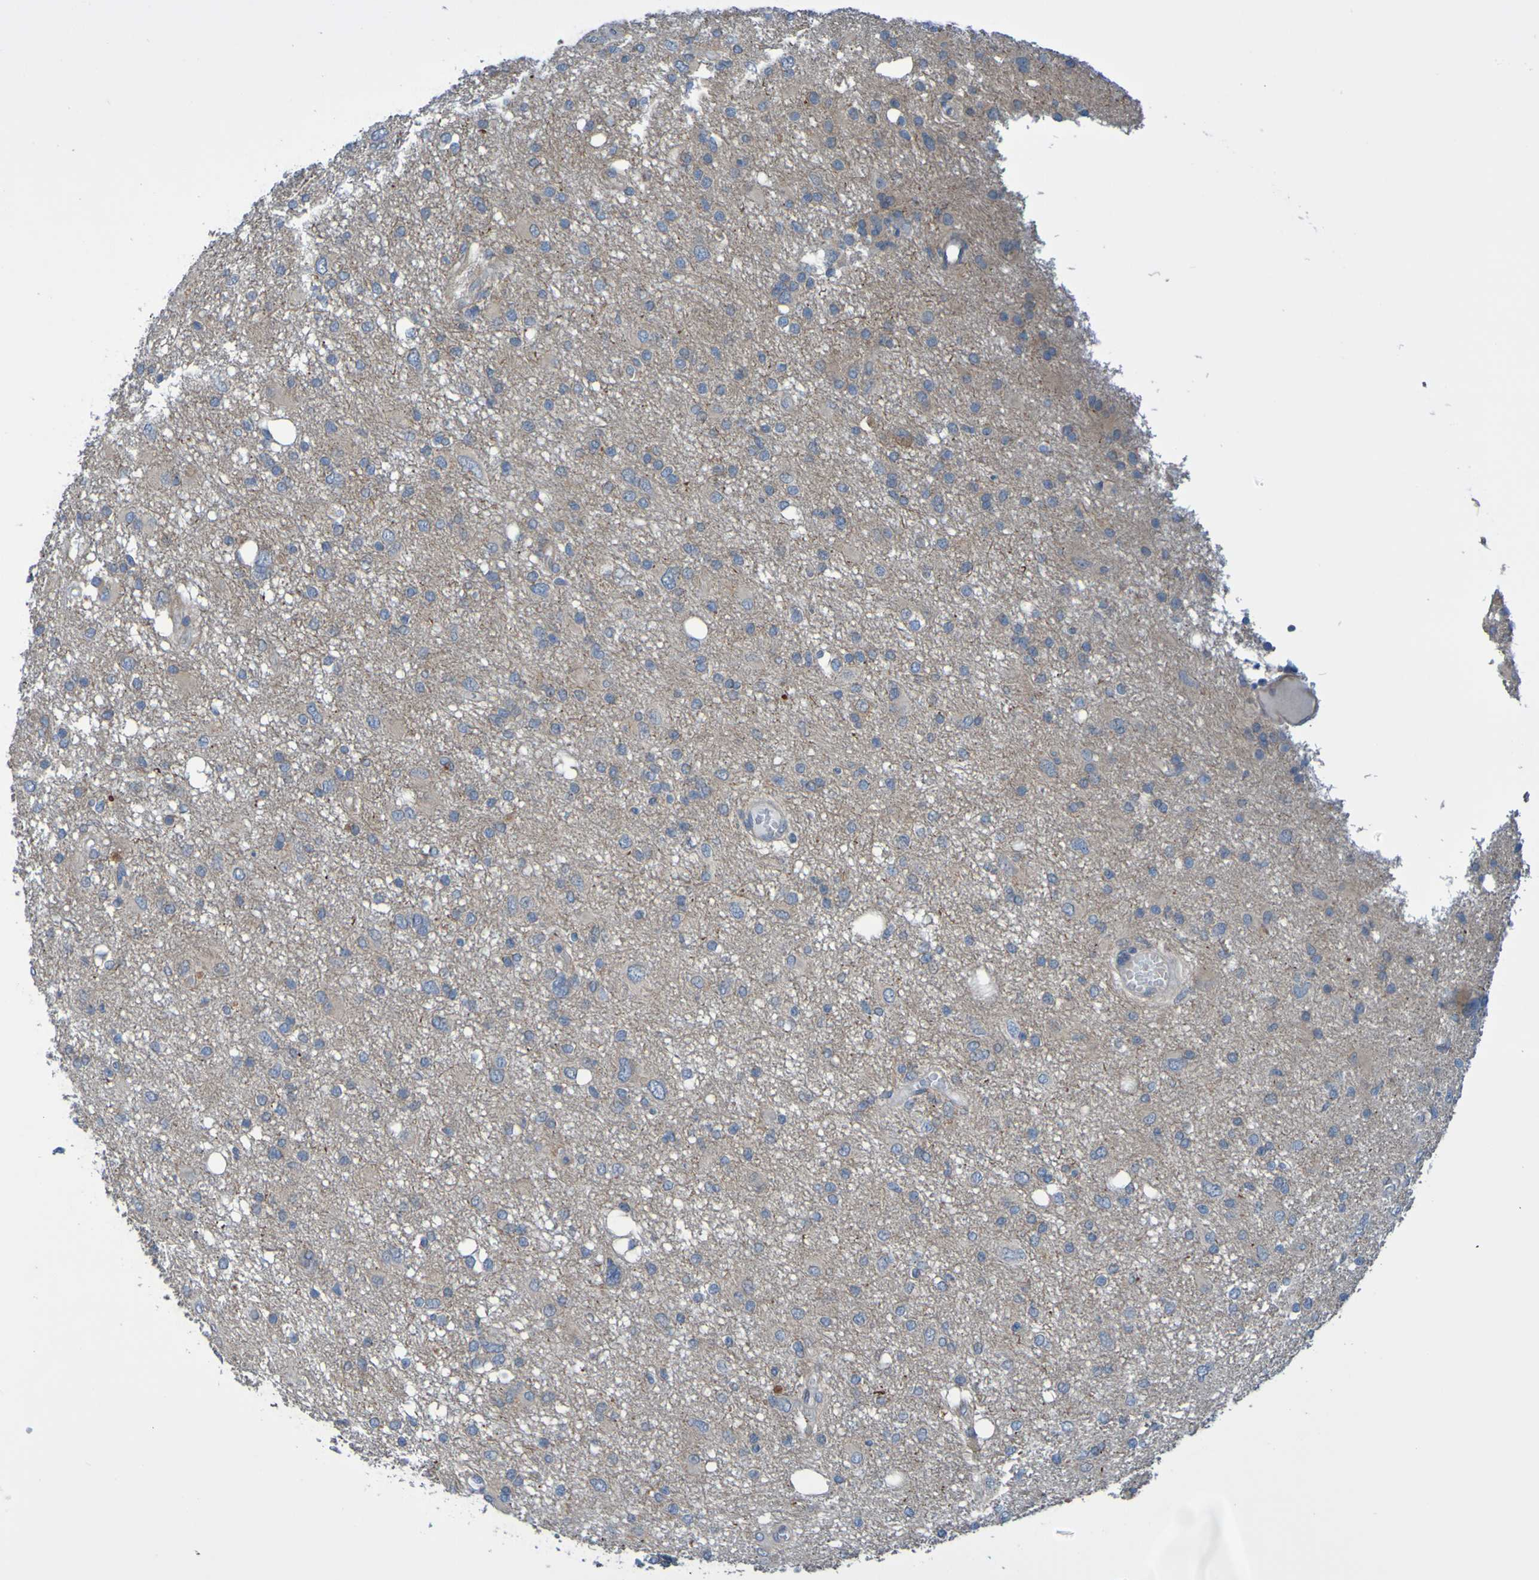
{"staining": {"intensity": "weak", "quantity": "25%-75%", "location": "cytoplasmic/membranous"}, "tissue": "glioma", "cell_type": "Tumor cells", "image_type": "cancer", "snomed": [{"axis": "morphology", "description": "Glioma, malignant, High grade"}, {"axis": "topography", "description": "Brain"}], "caption": "Protein staining by immunohistochemistry (IHC) demonstrates weak cytoplasmic/membranous positivity in approximately 25%-75% of tumor cells in glioma.", "gene": "NPRL3", "patient": {"sex": "female", "age": 59}}